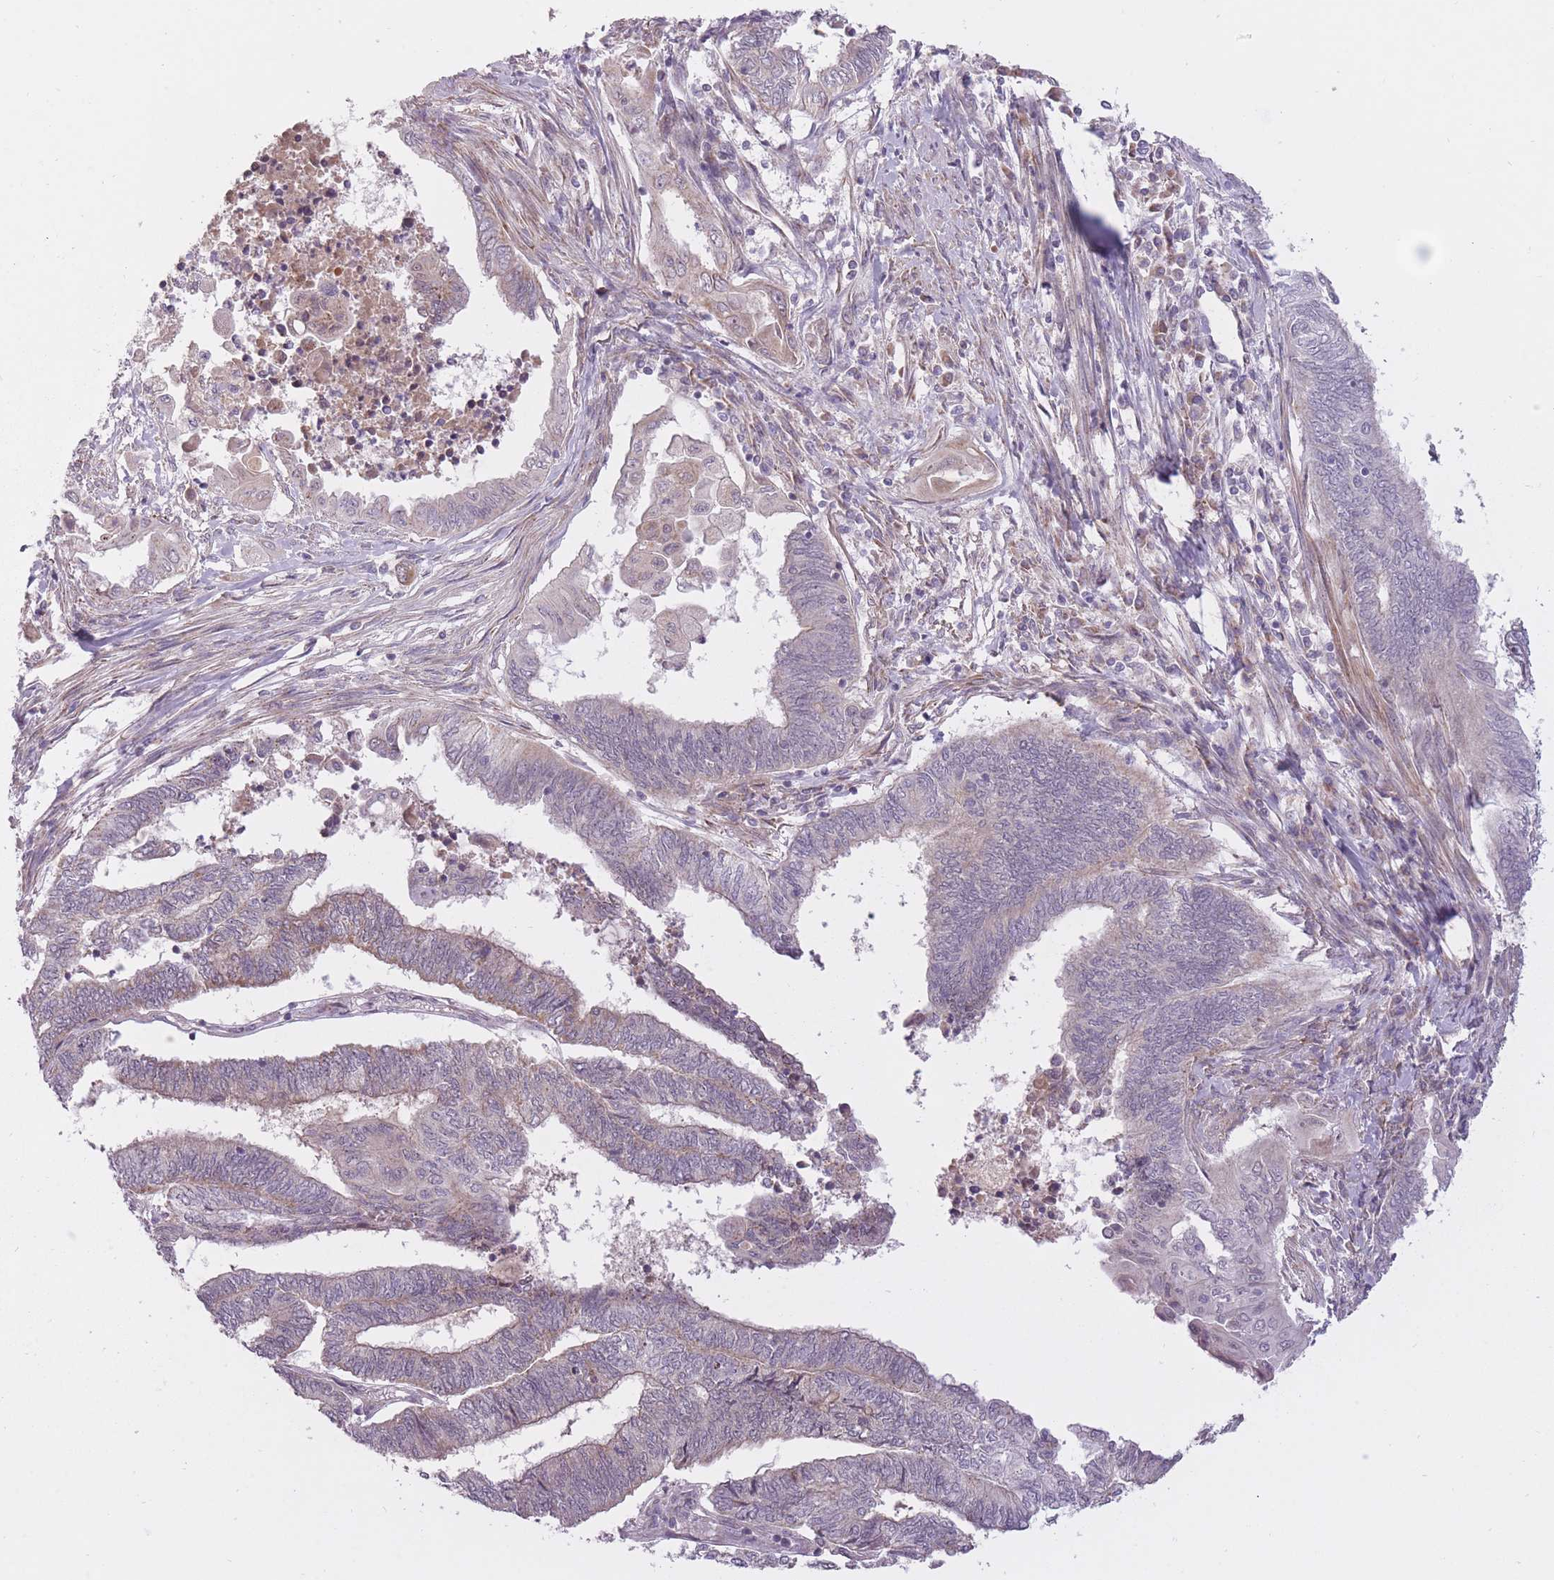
{"staining": {"intensity": "strong", "quantity": "25%-75%", "location": "cytoplasmic/membranous"}, "tissue": "endometrial cancer", "cell_type": "Tumor cells", "image_type": "cancer", "snomed": [{"axis": "morphology", "description": "Adenocarcinoma, NOS"}, {"axis": "topography", "description": "Uterus"}, {"axis": "topography", "description": "Endometrium"}], "caption": "Immunohistochemistry image of neoplastic tissue: endometrial cancer stained using IHC reveals high levels of strong protein expression localized specifically in the cytoplasmic/membranous of tumor cells, appearing as a cytoplasmic/membranous brown color.", "gene": "LIN7C", "patient": {"sex": "female", "age": 70}}